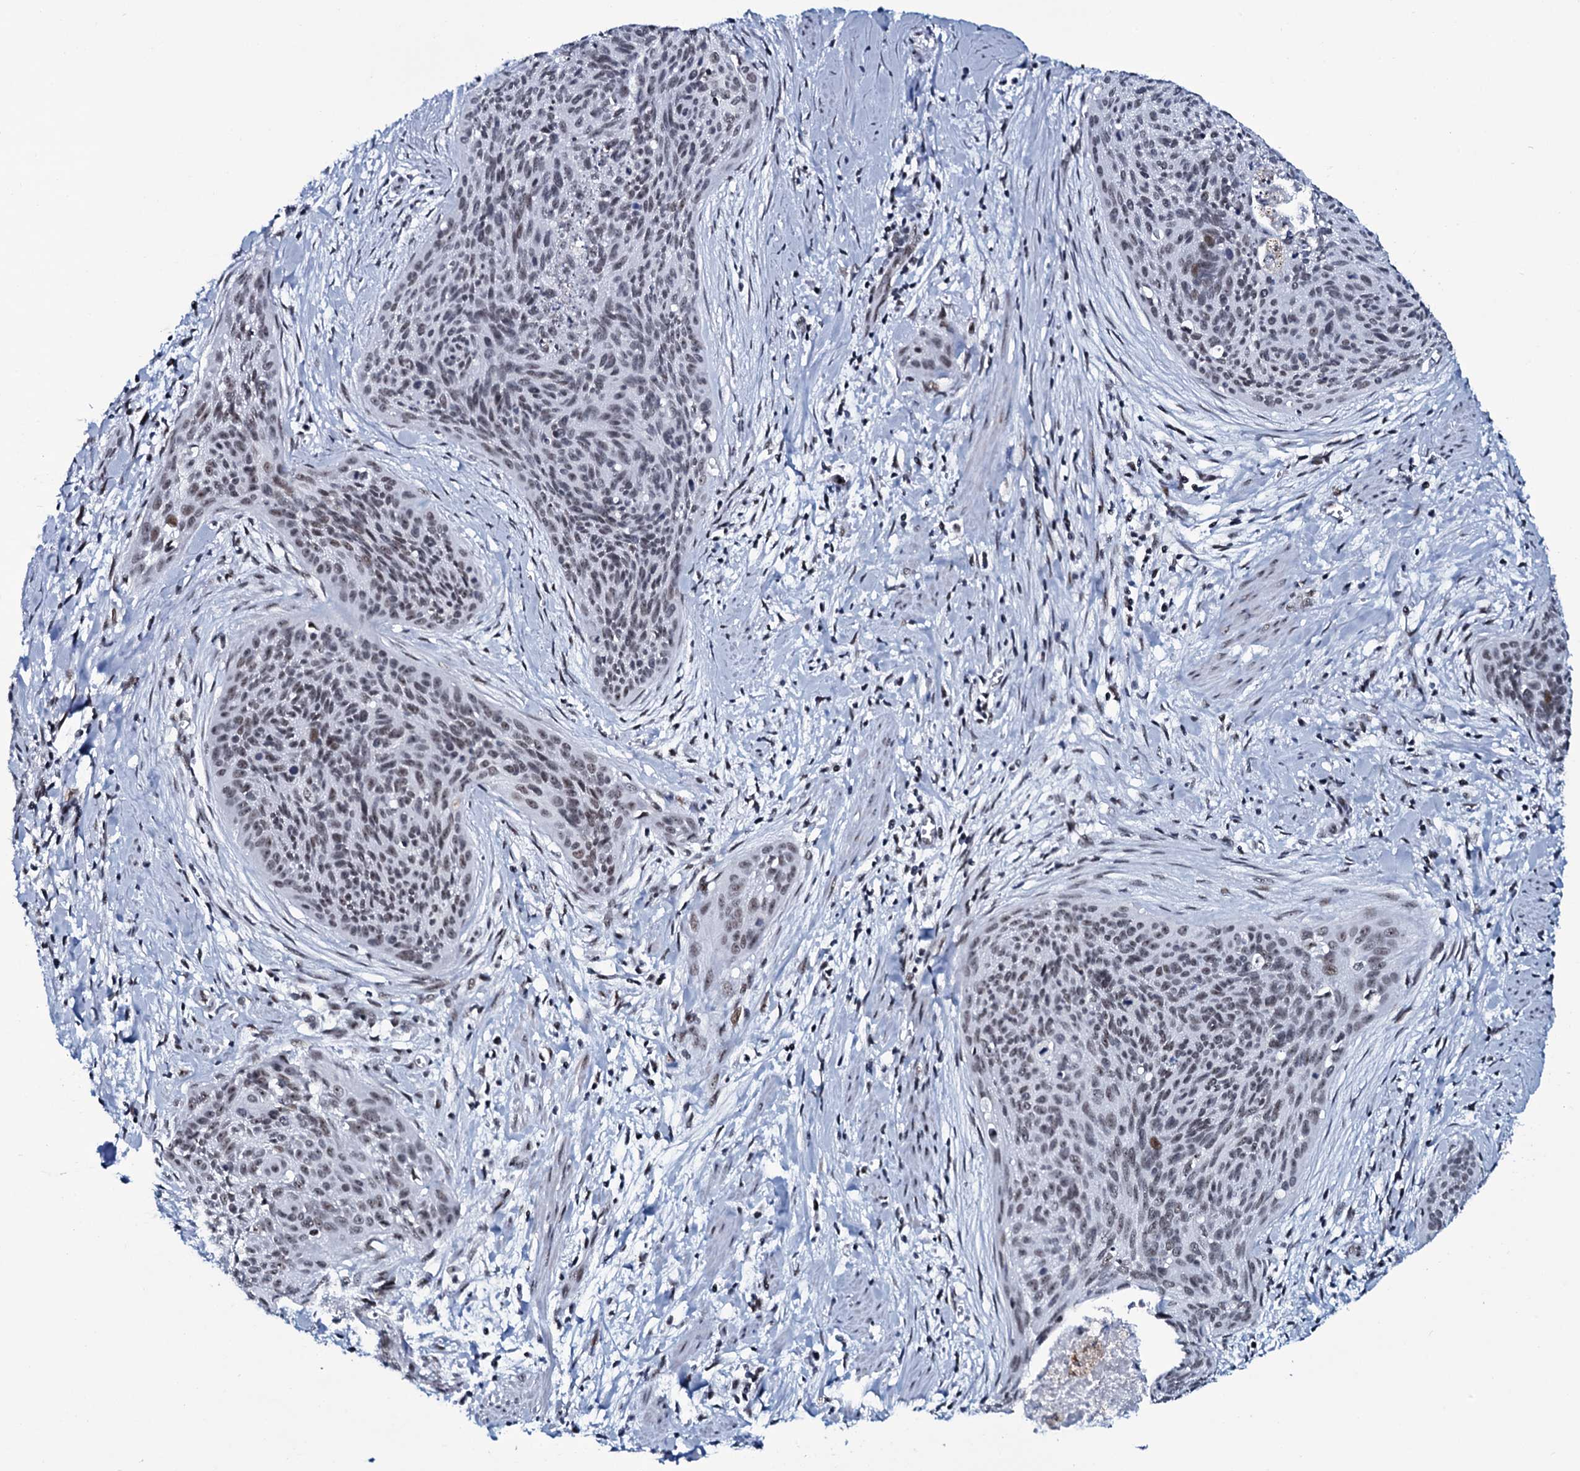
{"staining": {"intensity": "weak", "quantity": "<25%", "location": "nuclear"}, "tissue": "cervical cancer", "cell_type": "Tumor cells", "image_type": "cancer", "snomed": [{"axis": "morphology", "description": "Squamous cell carcinoma, NOS"}, {"axis": "topography", "description": "Cervix"}], "caption": "IHC image of neoplastic tissue: human cervical cancer stained with DAB (3,3'-diaminobenzidine) shows no significant protein expression in tumor cells.", "gene": "ZMIZ2", "patient": {"sex": "female", "age": 55}}